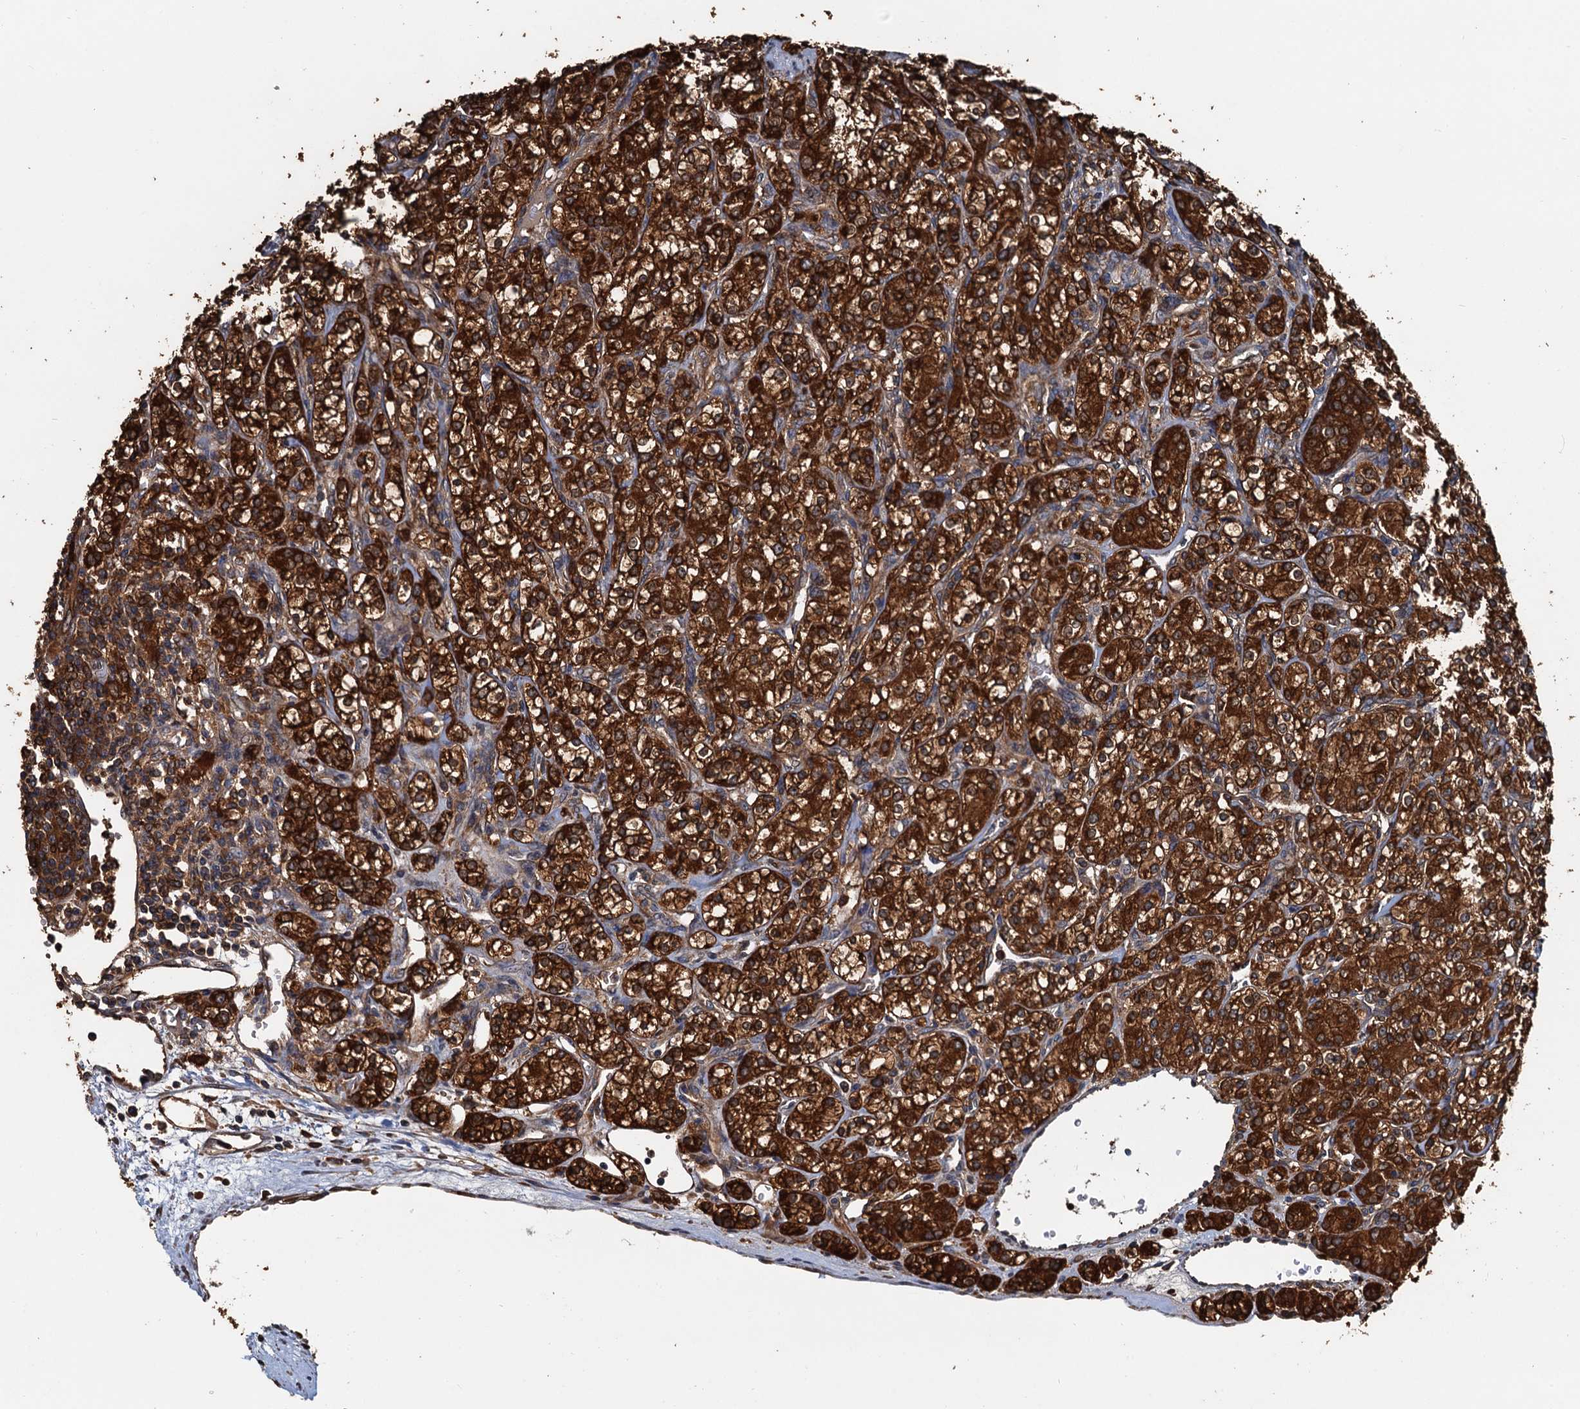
{"staining": {"intensity": "strong", "quantity": ">75%", "location": "cytoplasmic/membranous"}, "tissue": "renal cancer", "cell_type": "Tumor cells", "image_type": "cancer", "snomed": [{"axis": "morphology", "description": "Adenocarcinoma, NOS"}, {"axis": "topography", "description": "Kidney"}], "caption": "Brown immunohistochemical staining in human renal cancer reveals strong cytoplasmic/membranous positivity in about >75% of tumor cells.", "gene": "USP6NL", "patient": {"sex": "male", "age": 77}}